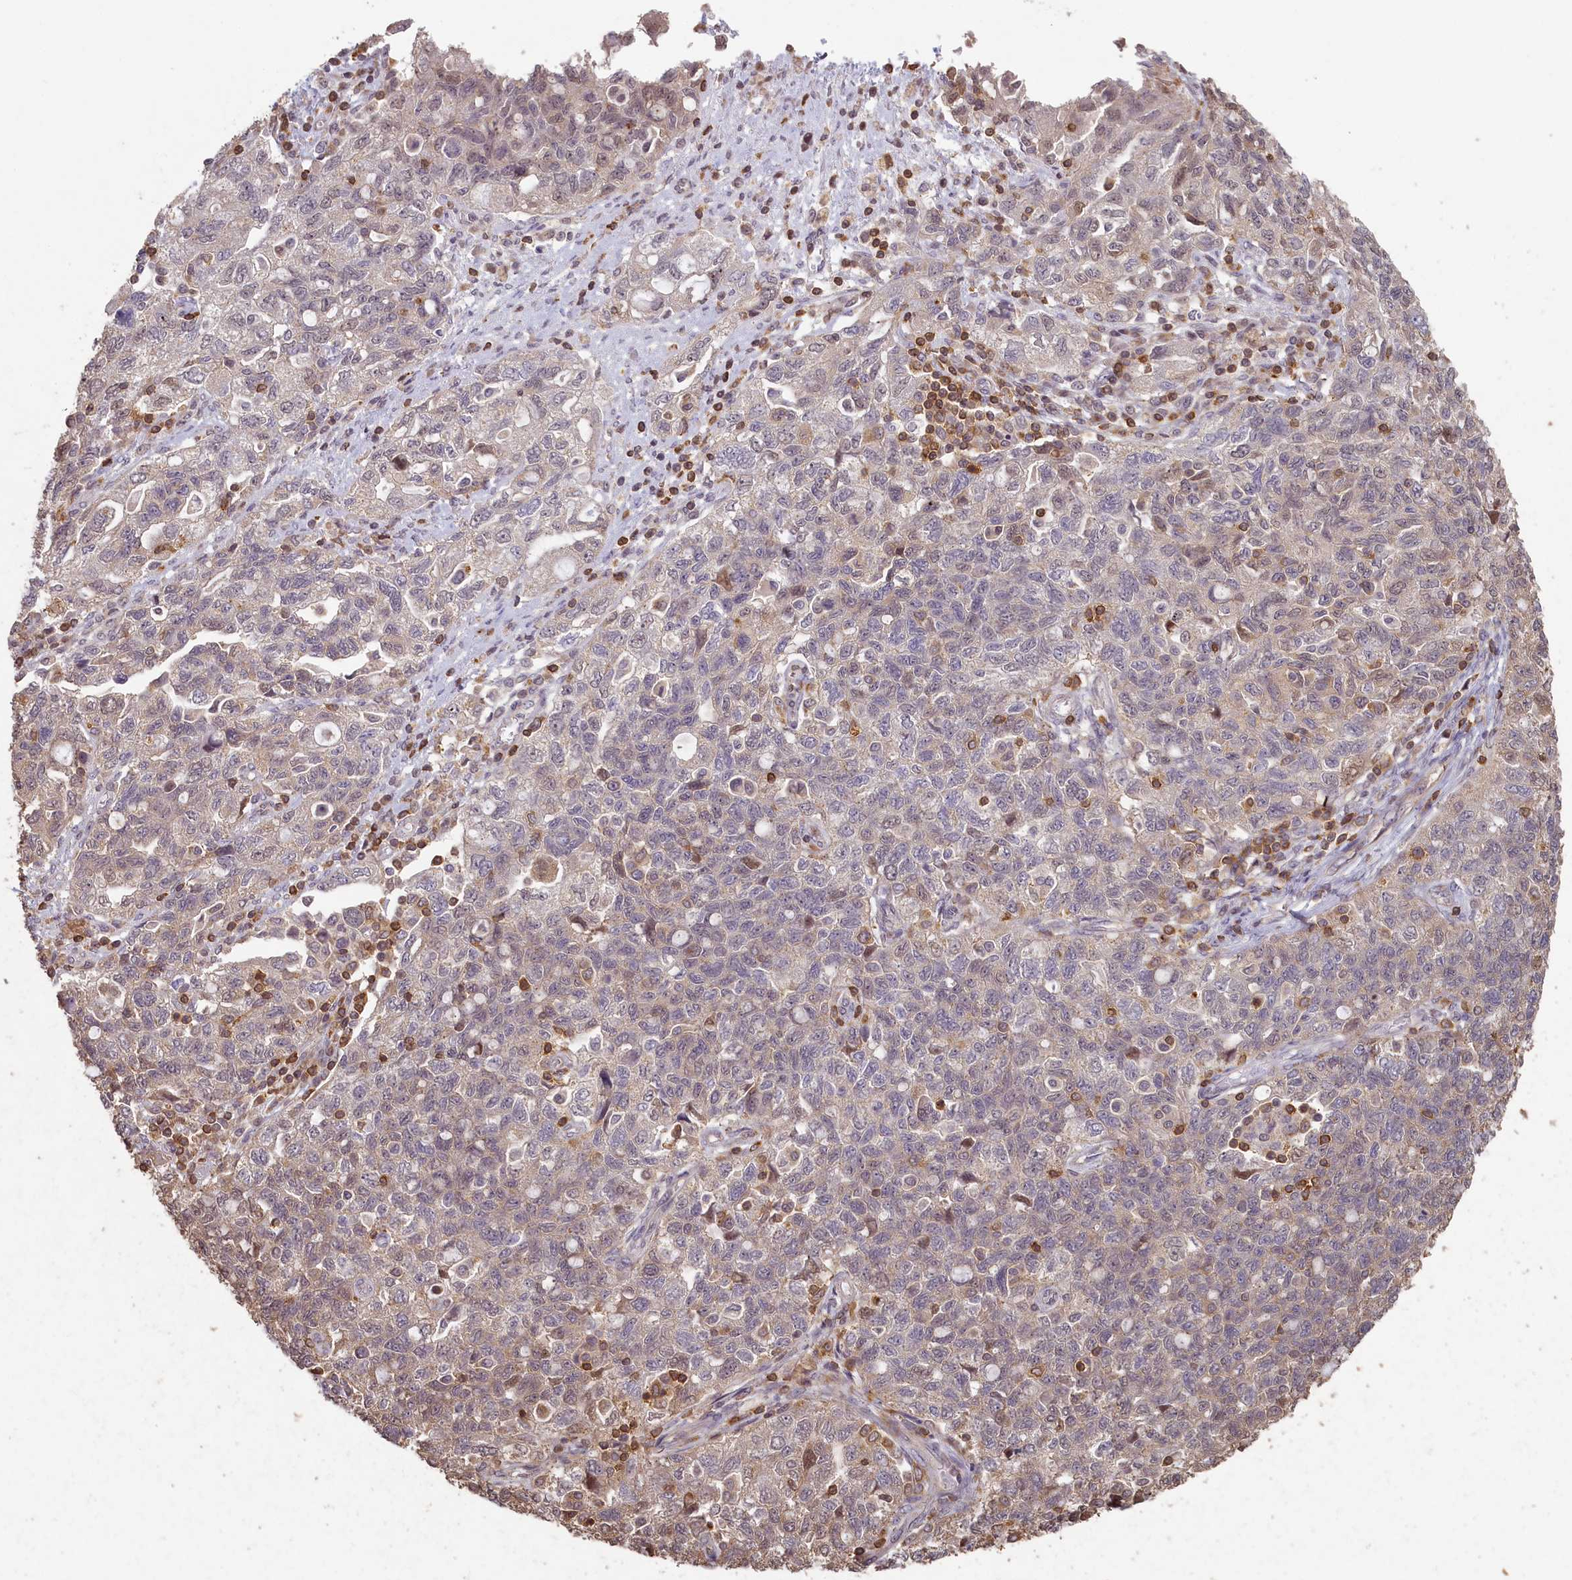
{"staining": {"intensity": "weak", "quantity": "<25%", "location": "cytoplasmic/membranous"}, "tissue": "ovarian cancer", "cell_type": "Tumor cells", "image_type": "cancer", "snomed": [{"axis": "morphology", "description": "Carcinoma, NOS"}, {"axis": "morphology", "description": "Cystadenocarcinoma, serous, NOS"}, {"axis": "topography", "description": "Ovary"}], "caption": "The histopathology image displays no staining of tumor cells in serous cystadenocarcinoma (ovarian).", "gene": "MADD", "patient": {"sex": "female", "age": 69}}